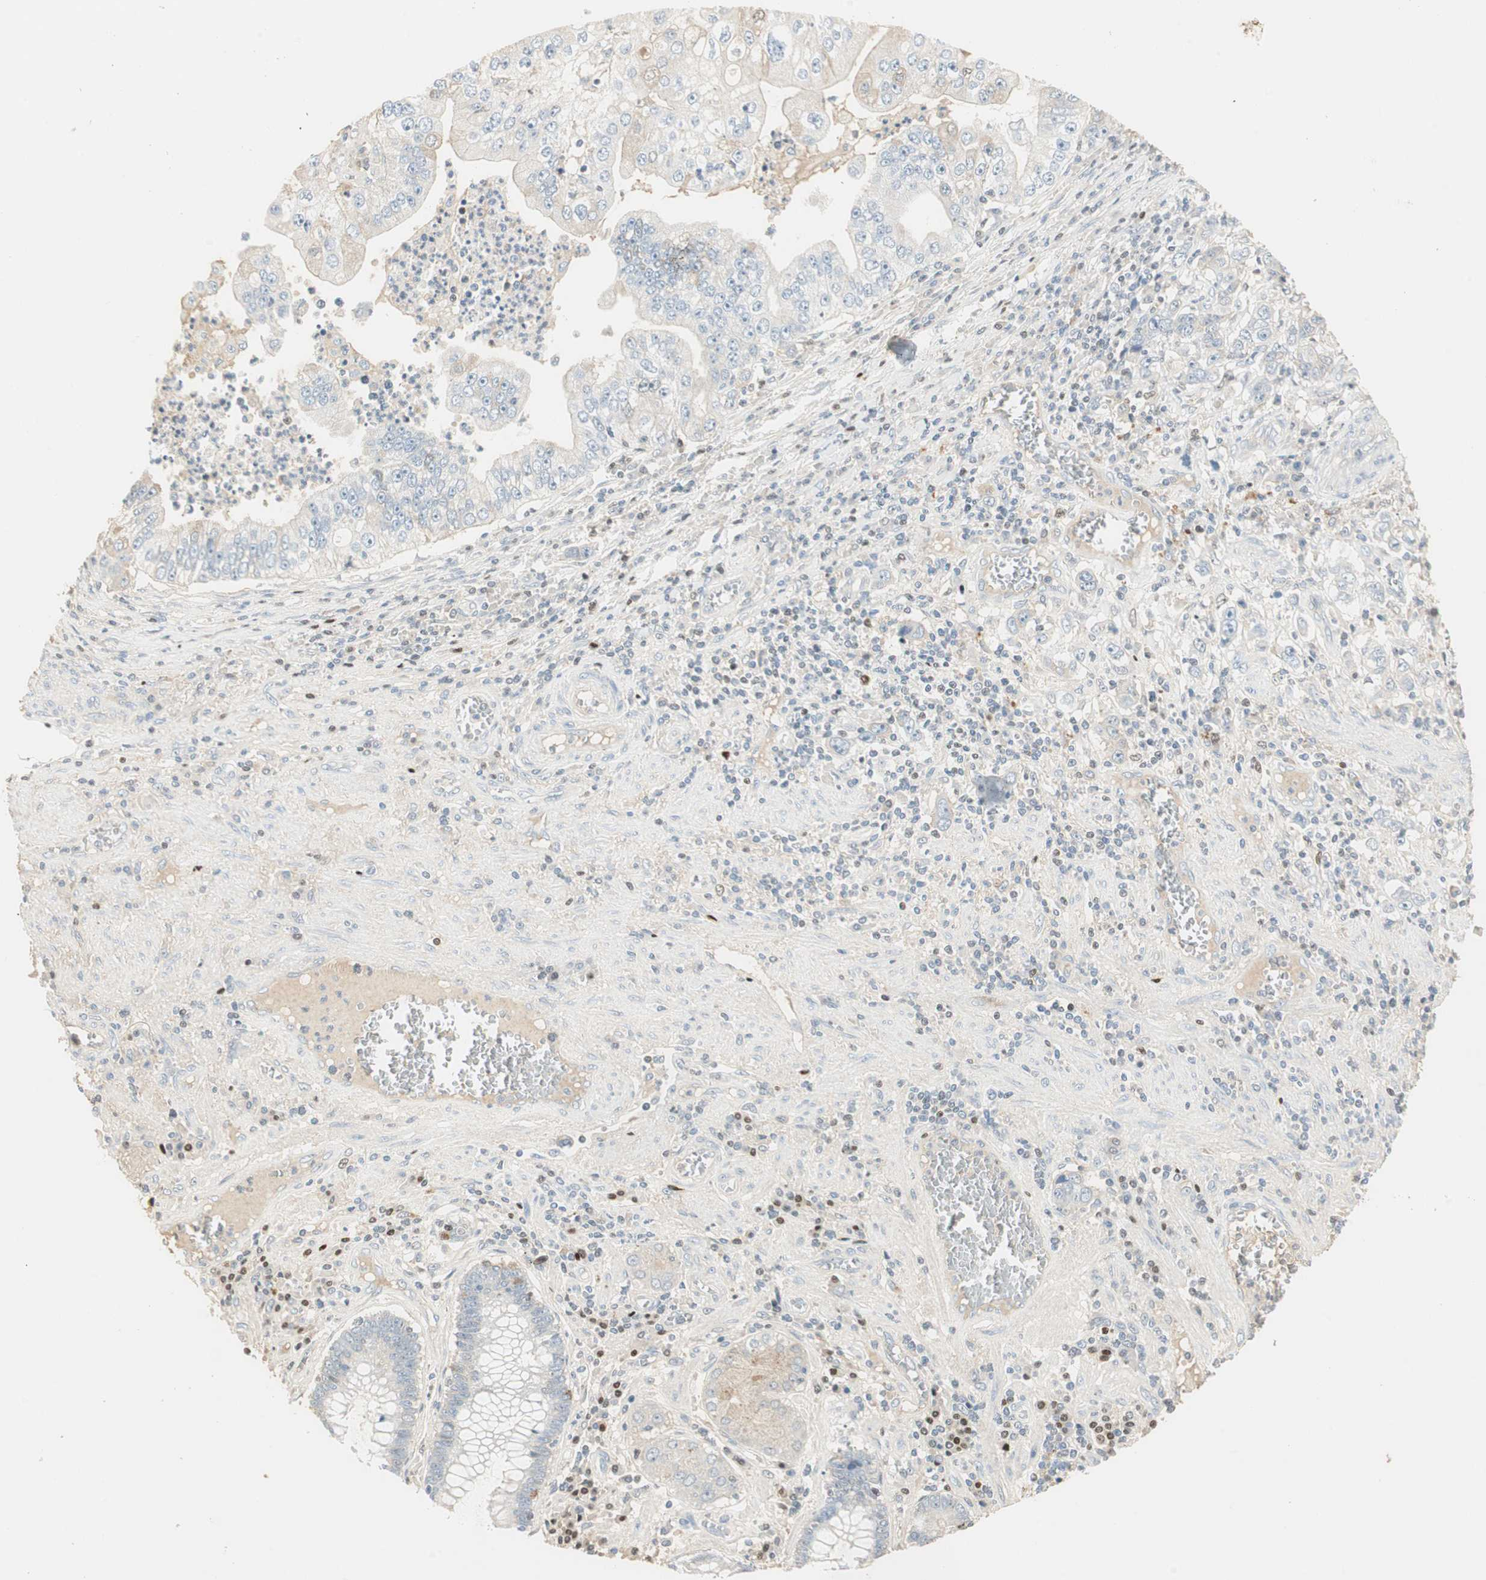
{"staining": {"intensity": "negative", "quantity": "none", "location": "none"}, "tissue": "stomach cancer", "cell_type": "Tumor cells", "image_type": "cancer", "snomed": [{"axis": "morphology", "description": "Adenocarcinoma, NOS"}, {"axis": "topography", "description": "Stomach, lower"}], "caption": "This histopathology image is of stomach cancer (adenocarcinoma) stained with immunohistochemistry to label a protein in brown with the nuclei are counter-stained blue. There is no staining in tumor cells.", "gene": "RUNX2", "patient": {"sex": "female", "age": 72}}